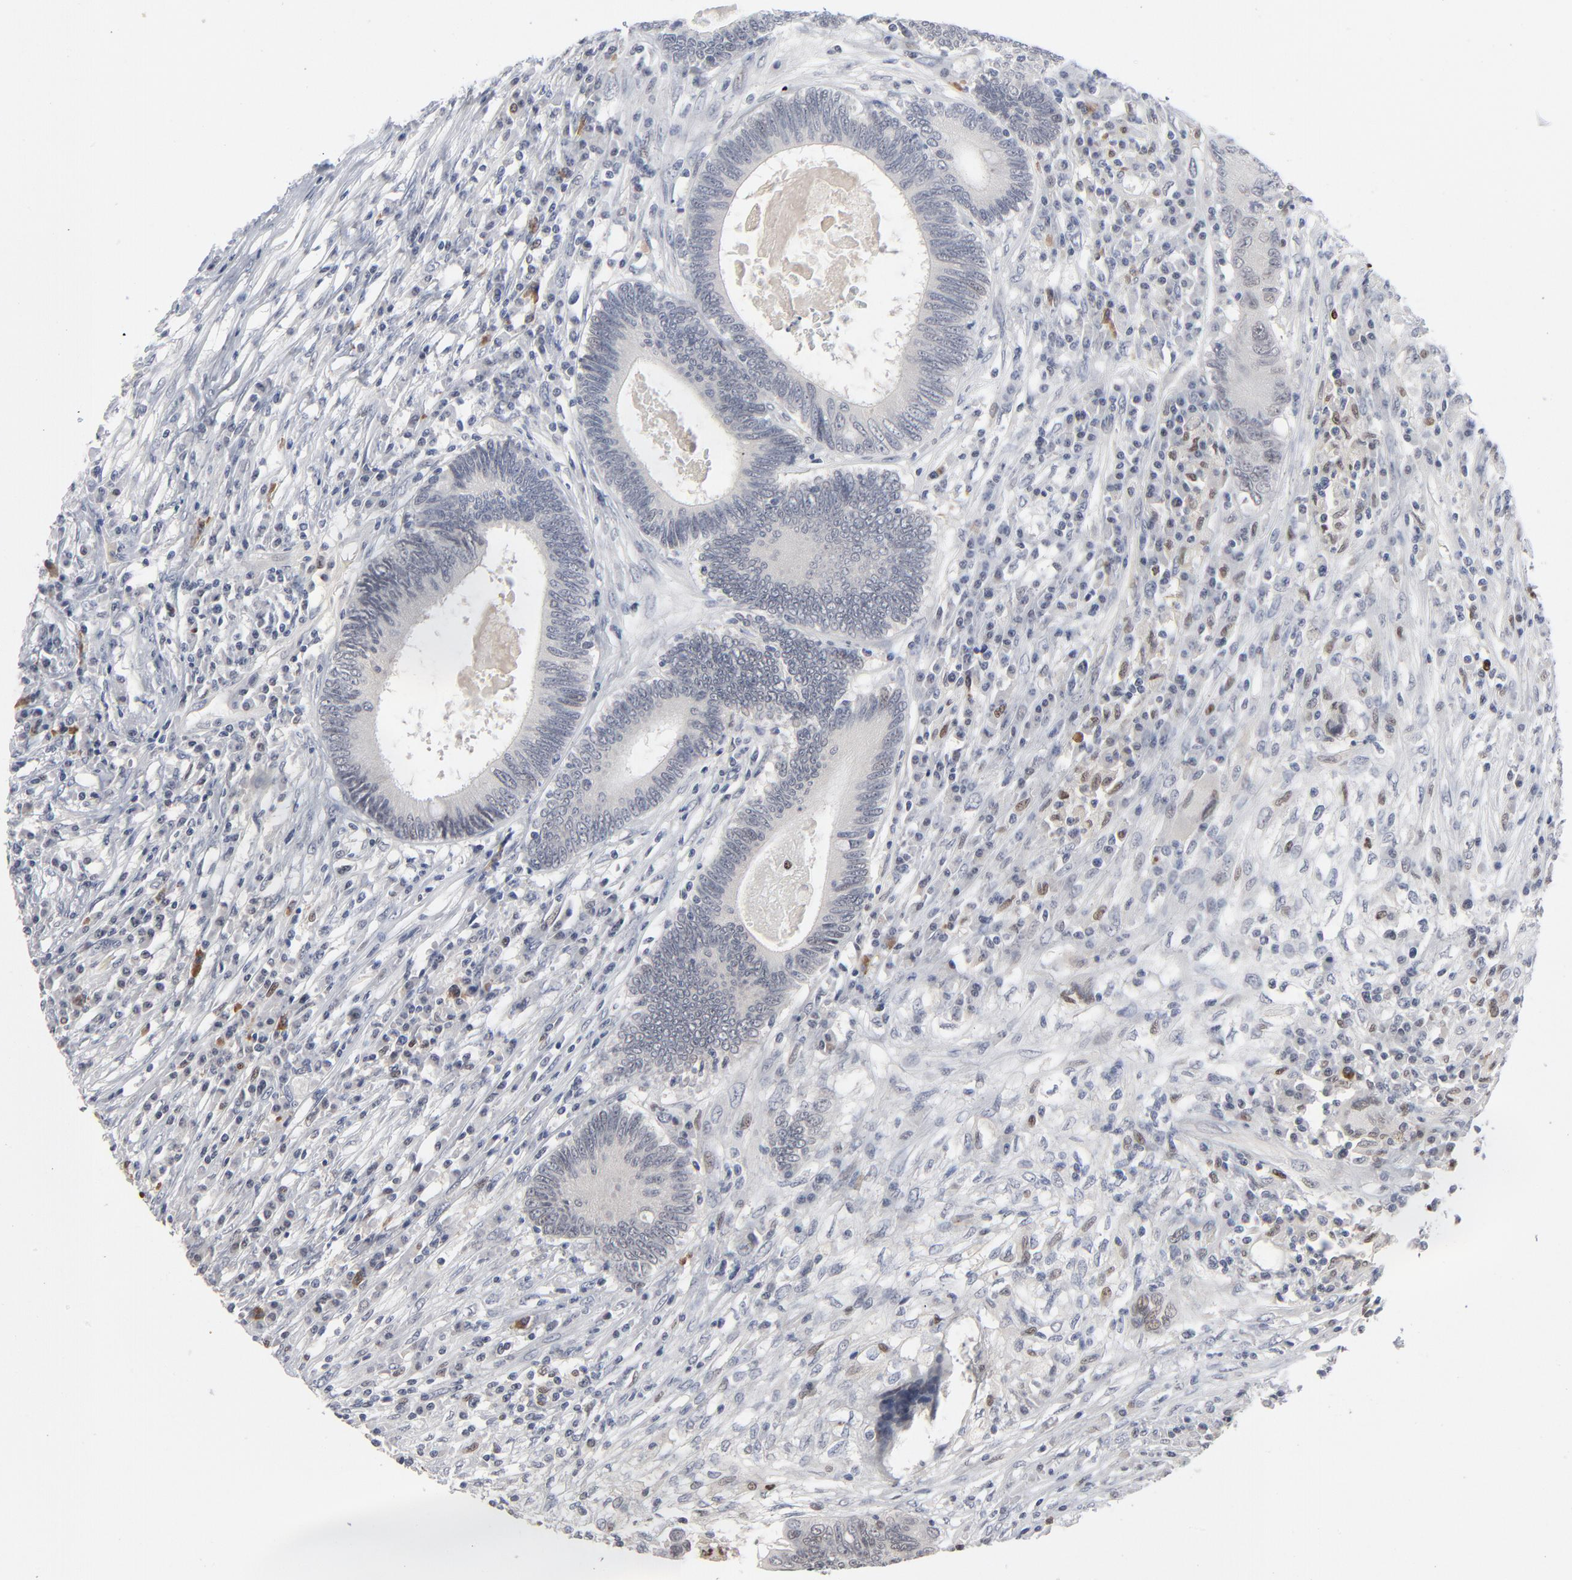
{"staining": {"intensity": "negative", "quantity": "none", "location": "none"}, "tissue": "colorectal cancer", "cell_type": "Tumor cells", "image_type": "cancer", "snomed": [{"axis": "morphology", "description": "Adenocarcinoma, NOS"}, {"axis": "topography", "description": "Colon"}], "caption": "Adenocarcinoma (colorectal) was stained to show a protein in brown. There is no significant staining in tumor cells. (Stains: DAB immunohistochemistry with hematoxylin counter stain, Microscopy: brightfield microscopy at high magnification).", "gene": "FOXN2", "patient": {"sex": "female", "age": 78}}